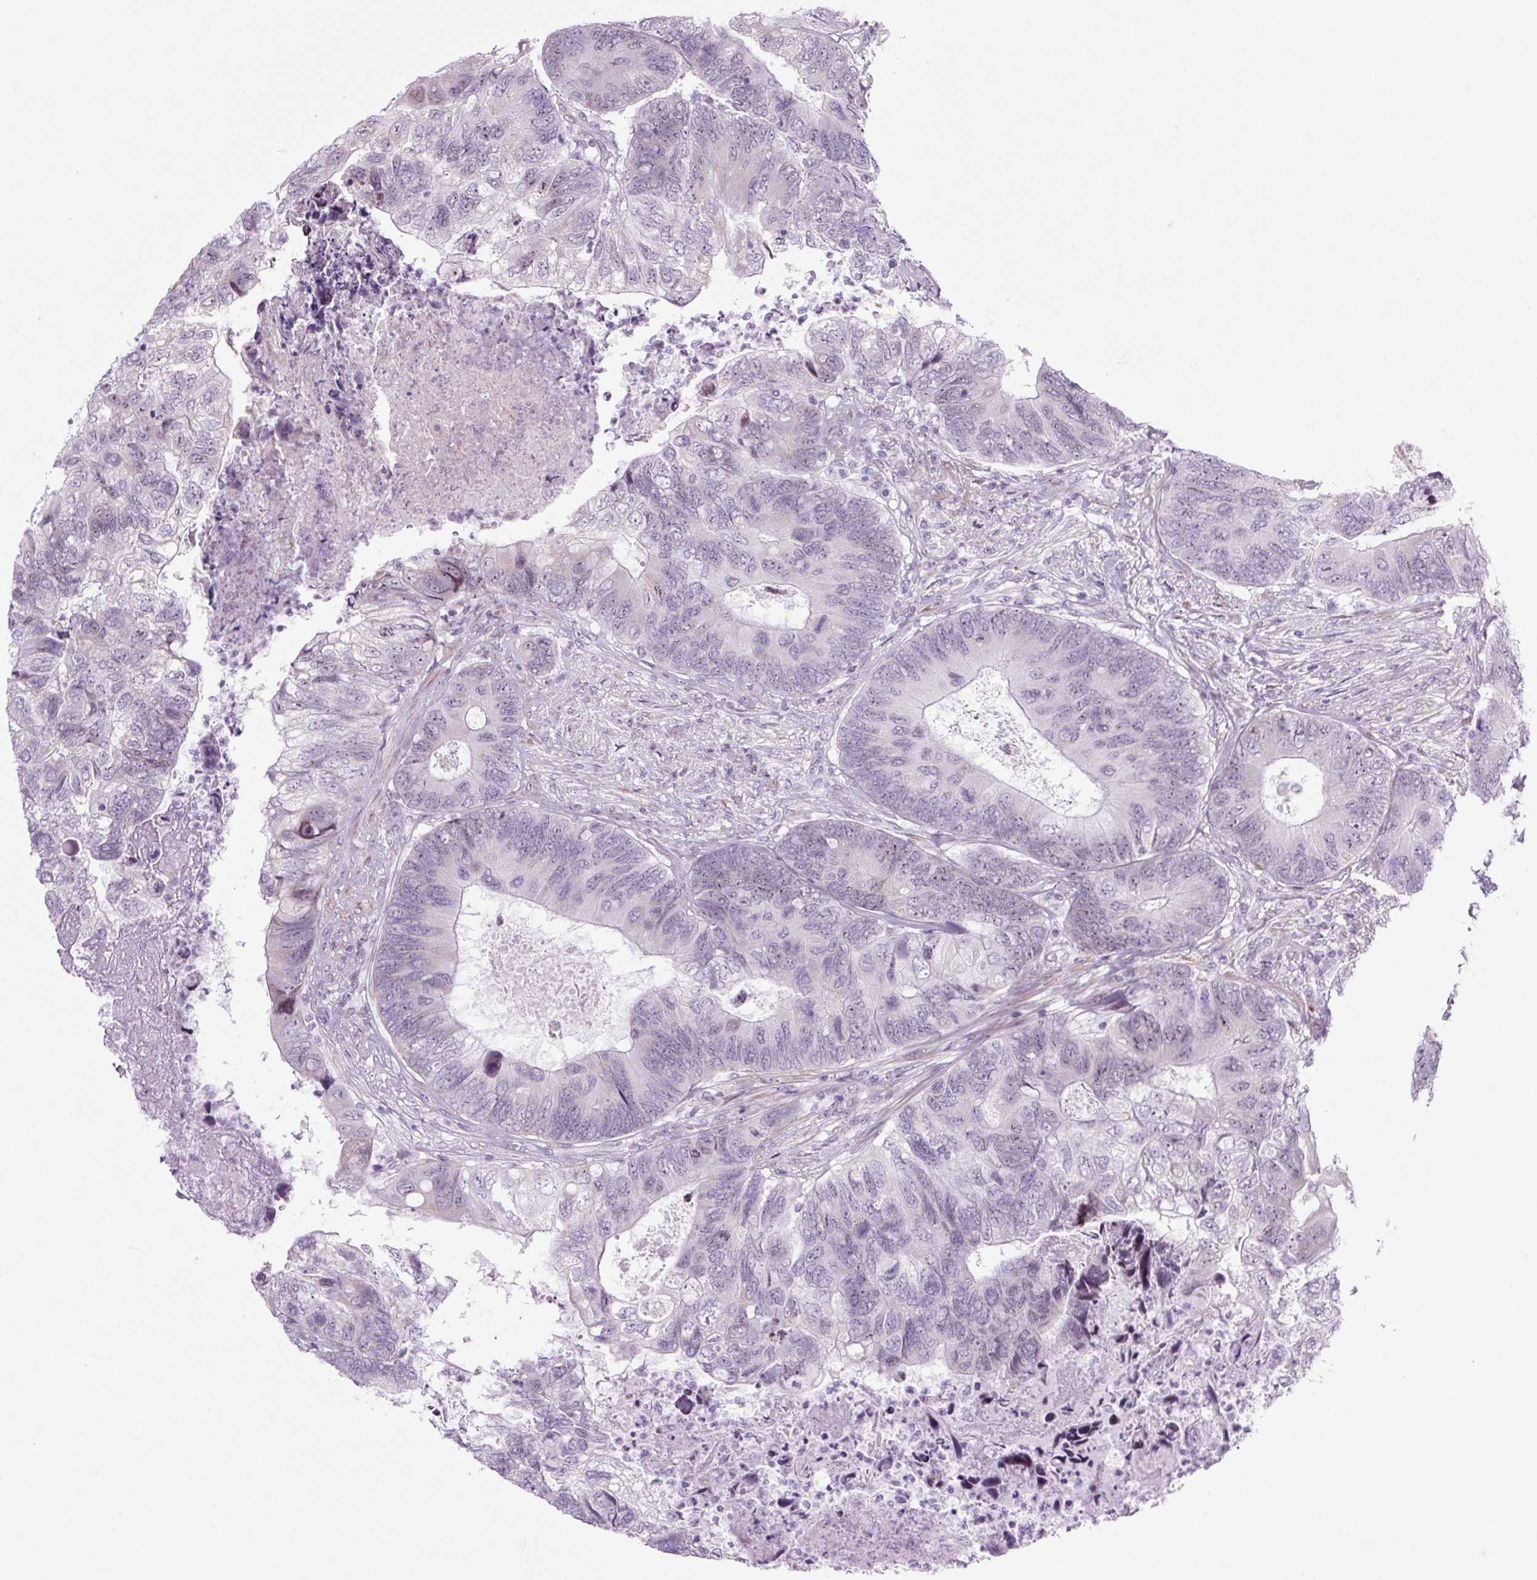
{"staining": {"intensity": "weak", "quantity": "<25%", "location": "nuclear"}, "tissue": "colorectal cancer", "cell_type": "Tumor cells", "image_type": "cancer", "snomed": [{"axis": "morphology", "description": "Adenocarcinoma, NOS"}, {"axis": "topography", "description": "Colon"}], "caption": "IHC photomicrograph of neoplastic tissue: human colorectal cancer stained with DAB (3,3'-diaminobenzidine) demonstrates no significant protein positivity in tumor cells.", "gene": "RRS1", "patient": {"sex": "female", "age": 67}}